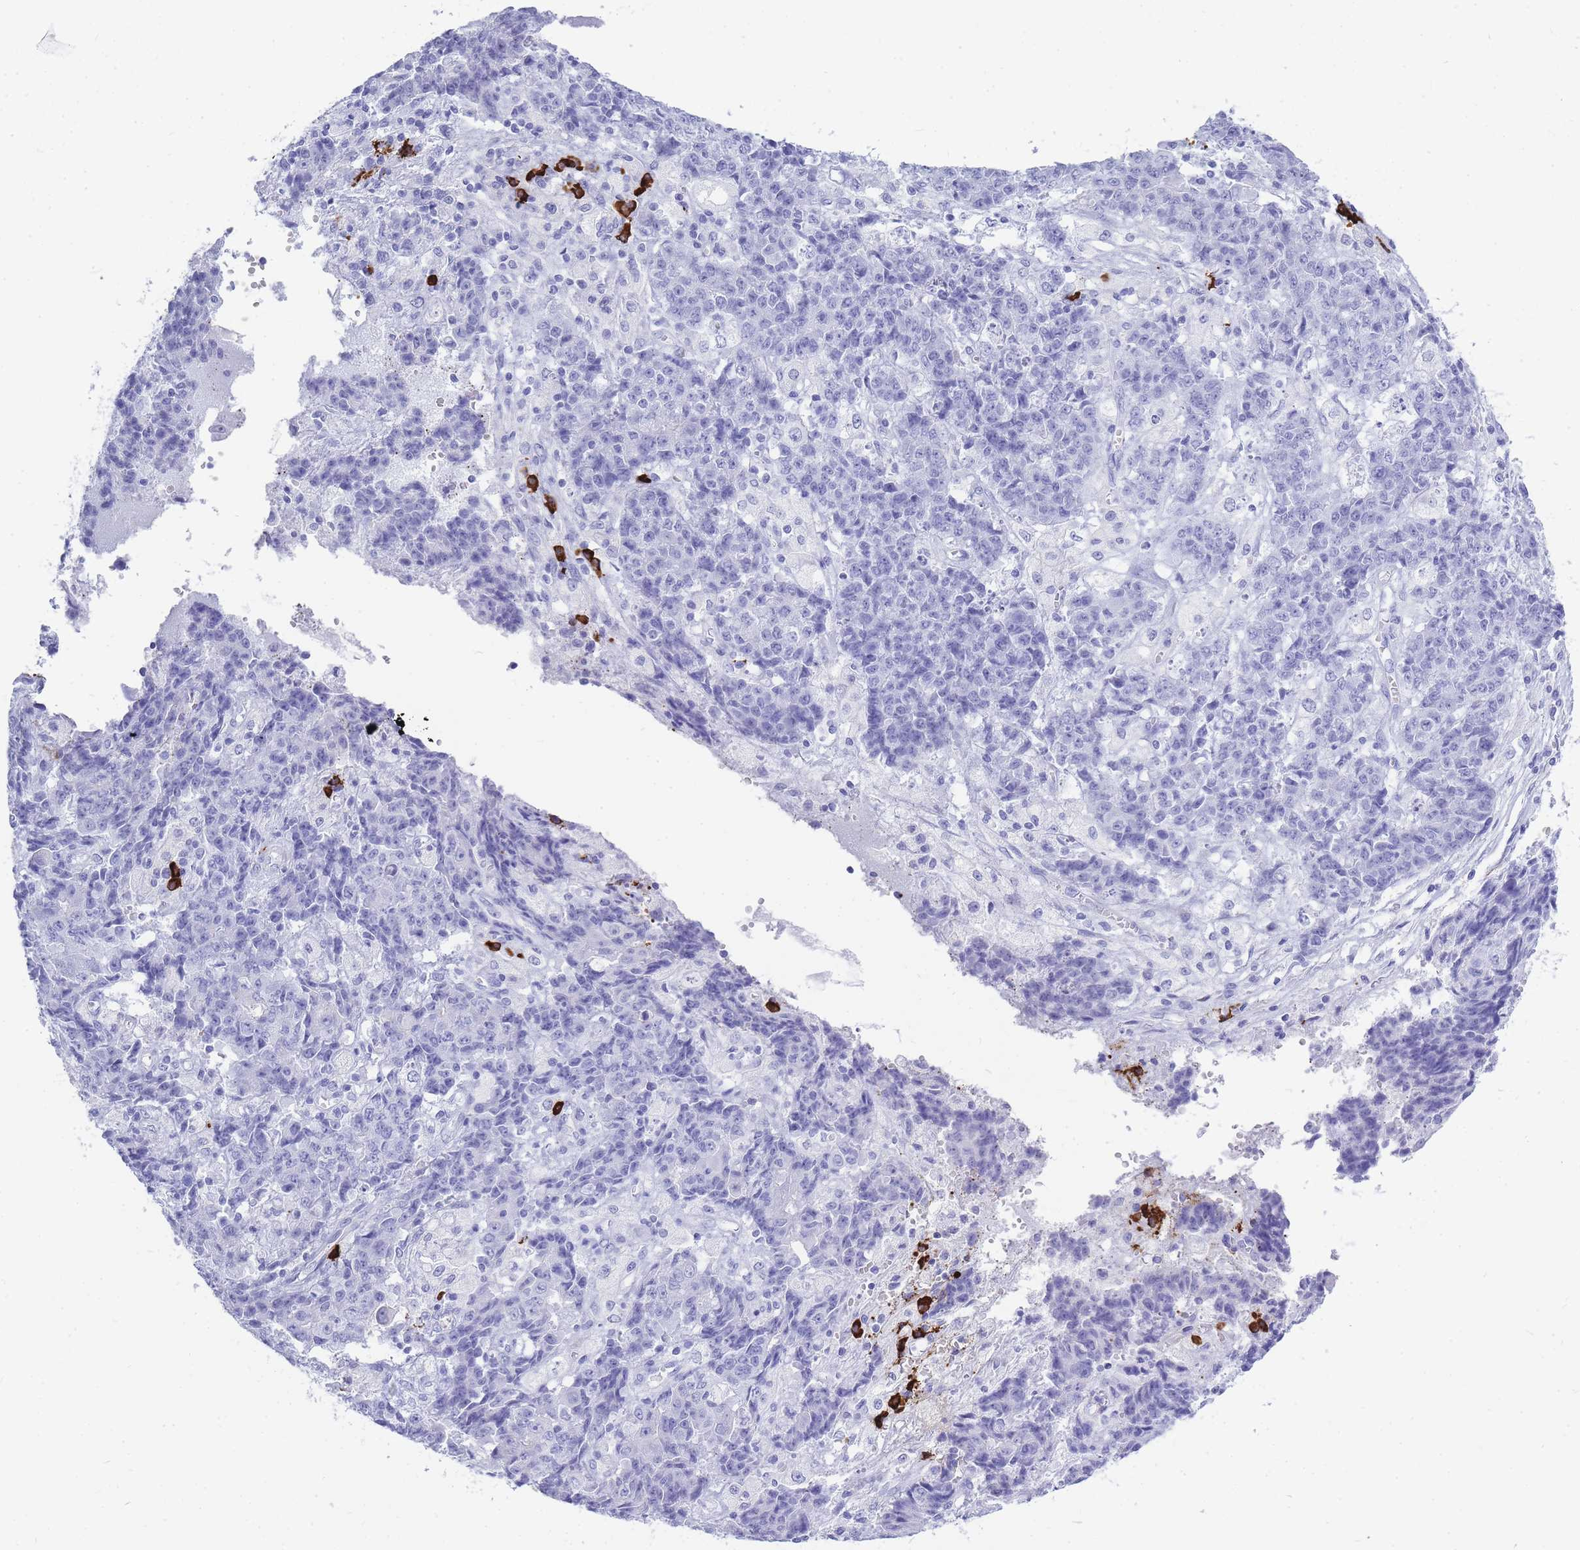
{"staining": {"intensity": "negative", "quantity": "none", "location": "none"}, "tissue": "ovarian cancer", "cell_type": "Tumor cells", "image_type": "cancer", "snomed": [{"axis": "morphology", "description": "Carcinoma, endometroid"}, {"axis": "topography", "description": "Ovary"}], "caption": "Ovarian cancer (endometroid carcinoma) was stained to show a protein in brown. There is no significant expression in tumor cells. The staining is performed using DAB brown chromogen with nuclei counter-stained in using hematoxylin.", "gene": "ZFP62", "patient": {"sex": "female", "age": 42}}